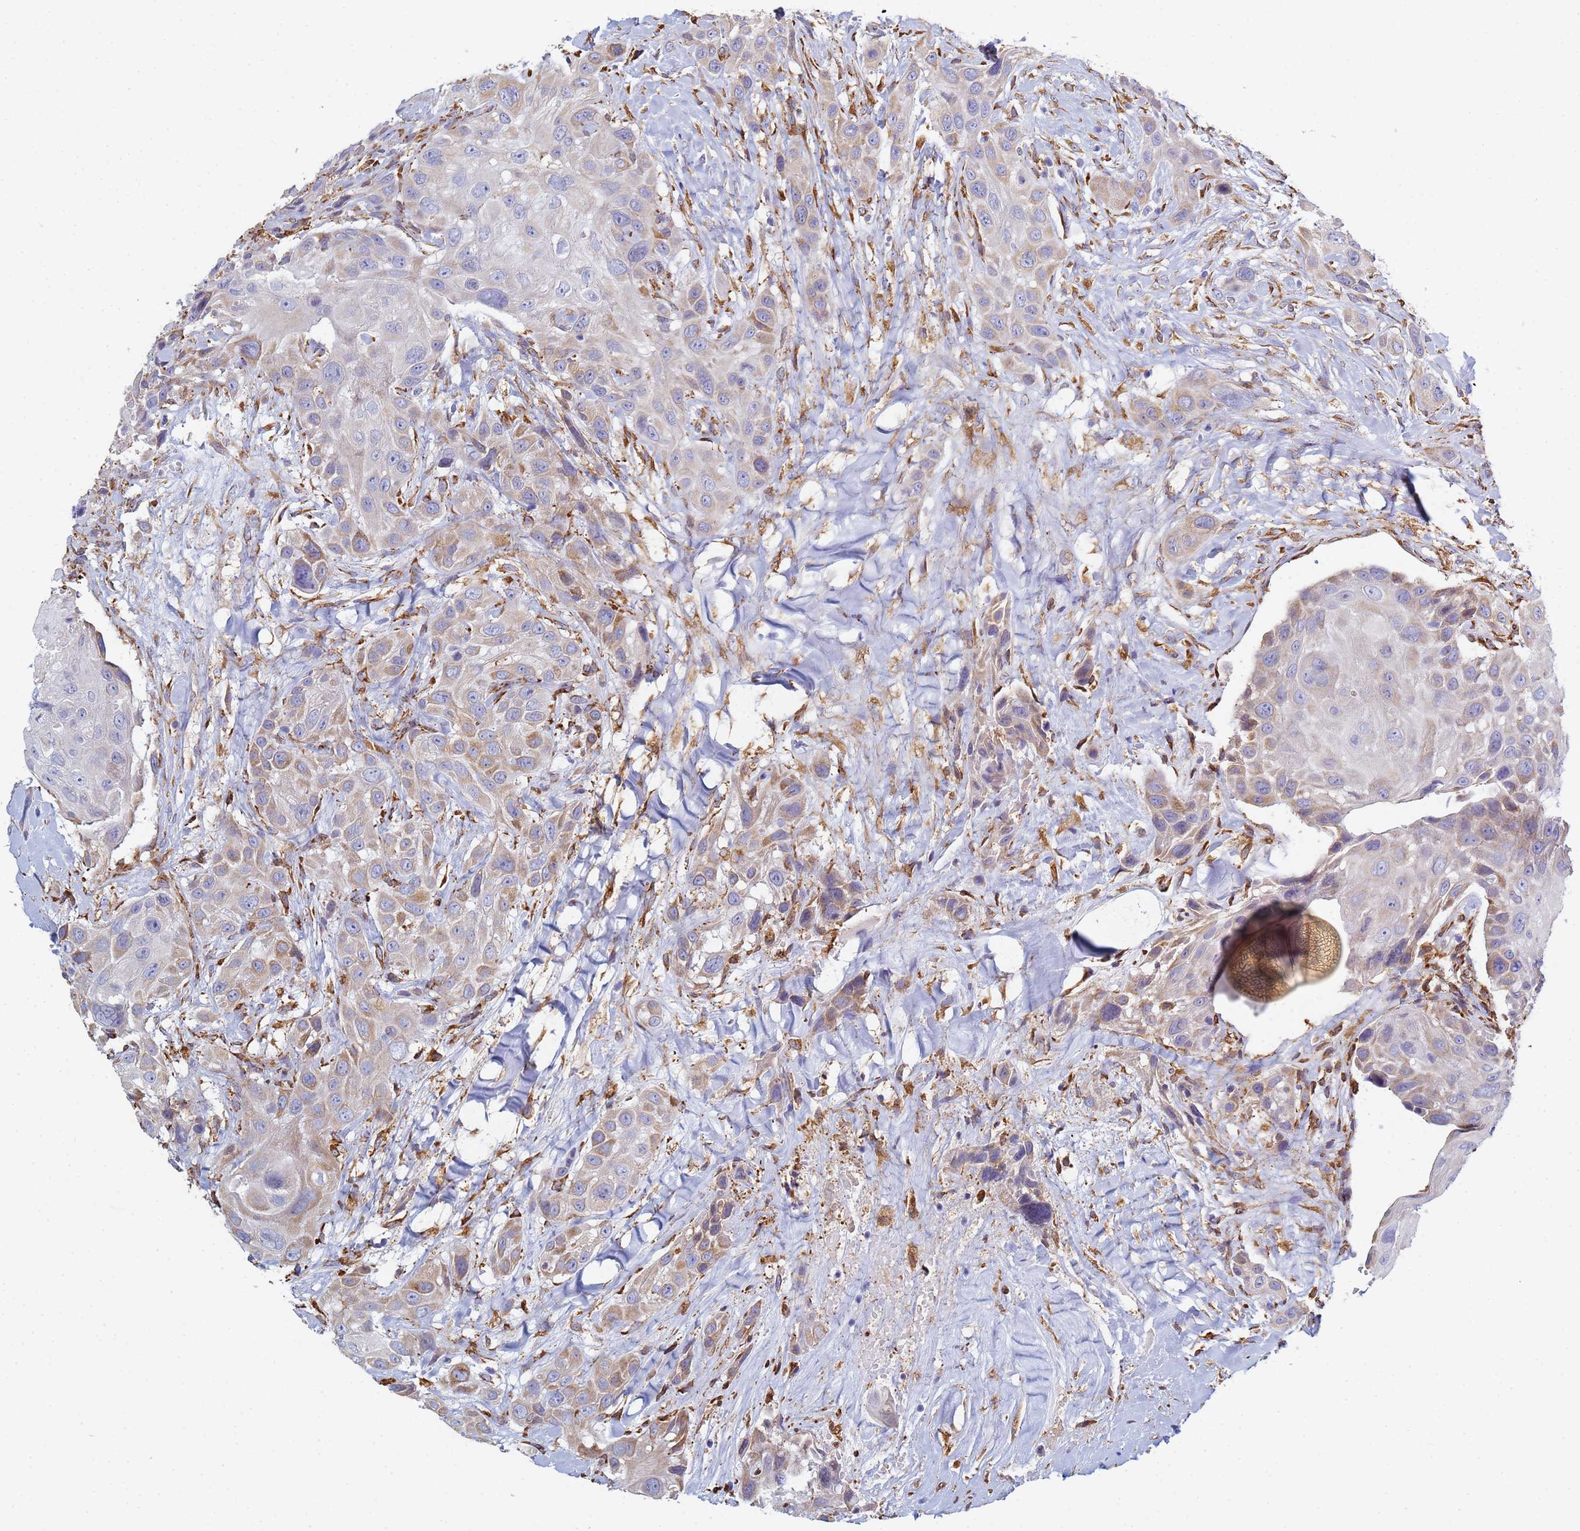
{"staining": {"intensity": "weak", "quantity": "25%-75%", "location": "cytoplasmic/membranous"}, "tissue": "head and neck cancer", "cell_type": "Tumor cells", "image_type": "cancer", "snomed": [{"axis": "morphology", "description": "Squamous cell carcinoma, NOS"}, {"axis": "topography", "description": "Head-Neck"}], "caption": "A histopathology image showing weak cytoplasmic/membranous positivity in approximately 25%-75% of tumor cells in head and neck cancer (squamous cell carcinoma), as visualized by brown immunohistochemical staining.", "gene": "GDAP2", "patient": {"sex": "male", "age": 81}}